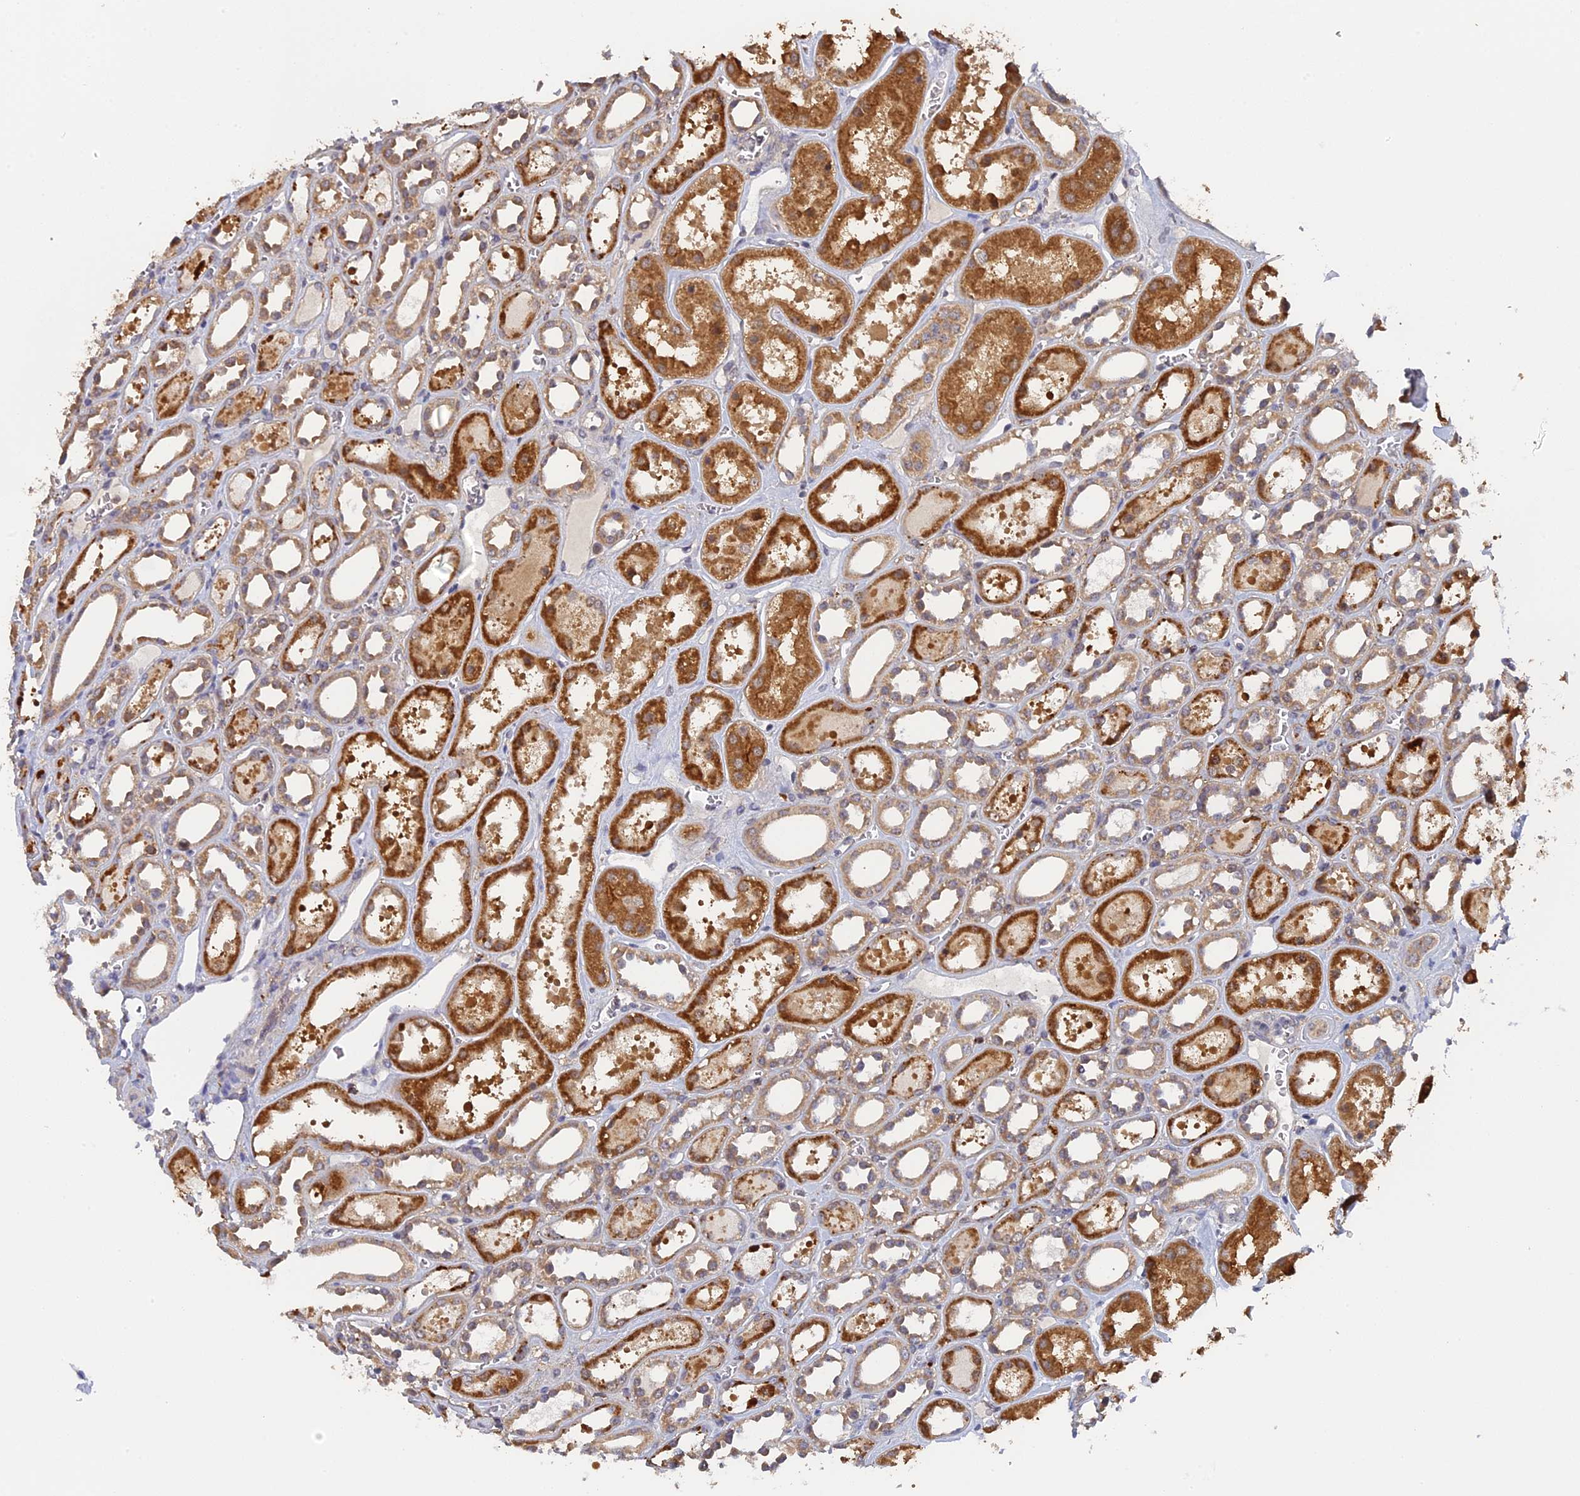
{"staining": {"intensity": "negative", "quantity": "none", "location": "none"}, "tissue": "kidney", "cell_type": "Cells in glomeruli", "image_type": "normal", "snomed": [{"axis": "morphology", "description": "Normal tissue, NOS"}, {"axis": "topography", "description": "Kidney"}], "caption": "This histopathology image is of normal kidney stained with immunohistochemistry to label a protein in brown with the nuclei are counter-stained blue. There is no positivity in cells in glomeruli.", "gene": "MIGA2", "patient": {"sex": "female", "age": 41}}